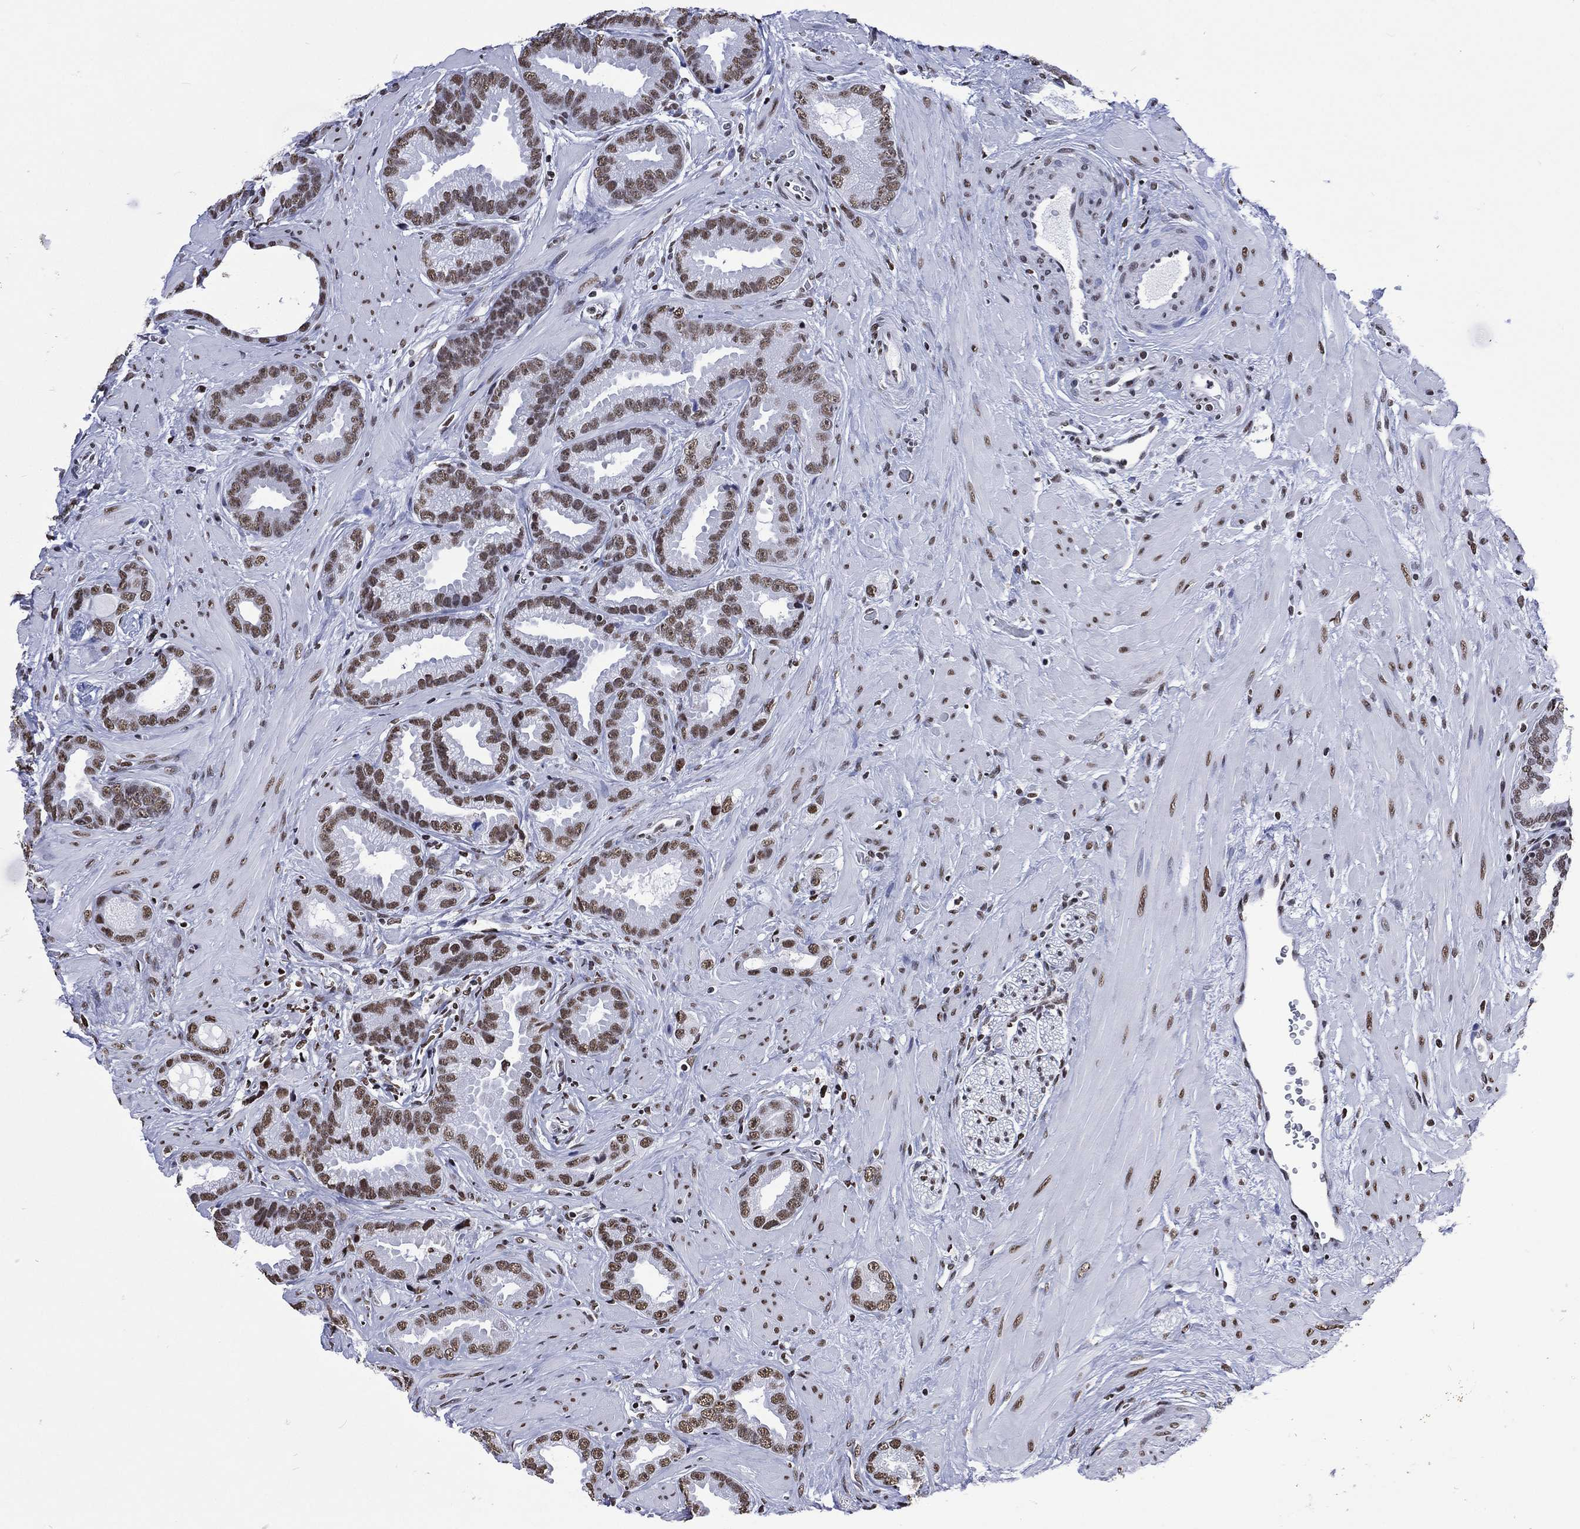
{"staining": {"intensity": "moderate", "quantity": ">75%", "location": "nuclear"}, "tissue": "prostate cancer", "cell_type": "Tumor cells", "image_type": "cancer", "snomed": [{"axis": "morphology", "description": "Adenocarcinoma, Low grade"}, {"axis": "topography", "description": "Prostate"}], "caption": "Tumor cells reveal medium levels of moderate nuclear staining in about >75% of cells in prostate cancer (low-grade adenocarcinoma). The staining is performed using DAB brown chromogen to label protein expression. The nuclei are counter-stained blue using hematoxylin.", "gene": "RETREG2", "patient": {"sex": "male", "age": 68}}